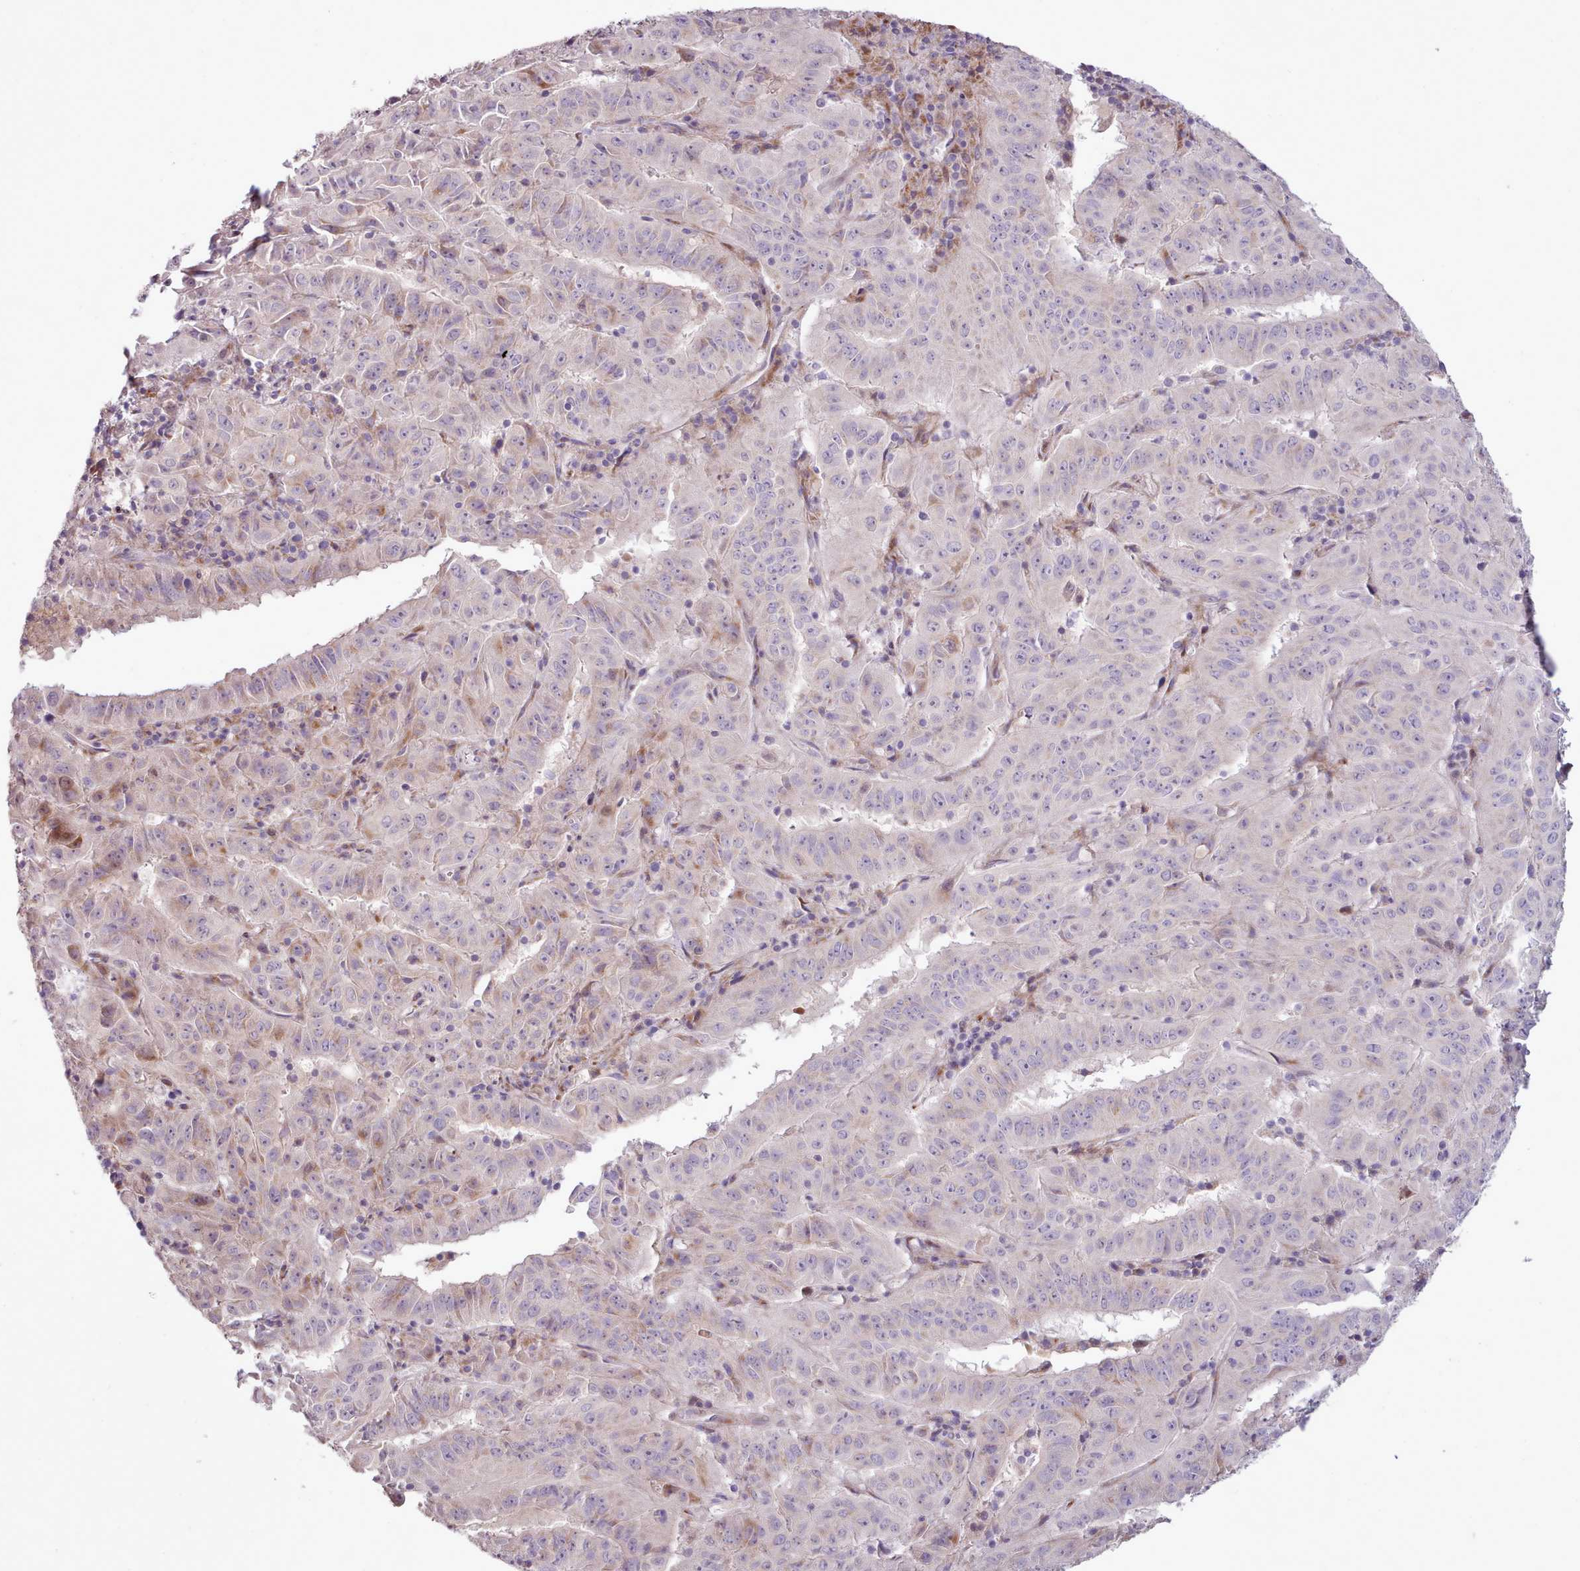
{"staining": {"intensity": "weak", "quantity": "<25%", "location": "cytoplasmic/membranous"}, "tissue": "pancreatic cancer", "cell_type": "Tumor cells", "image_type": "cancer", "snomed": [{"axis": "morphology", "description": "Adenocarcinoma, NOS"}, {"axis": "topography", "description": "Pancreas"}], "caption": "There is no significant expression in tumor cells of pancreatic cancer. Brightfield microscopy of immunohistochemistry (IHC) stained with DAB (brown) and hematoxylin (blue), captured at high magnification.", "gene": "PPP3R2", "patient": {"sex": "male", "age": 63}}